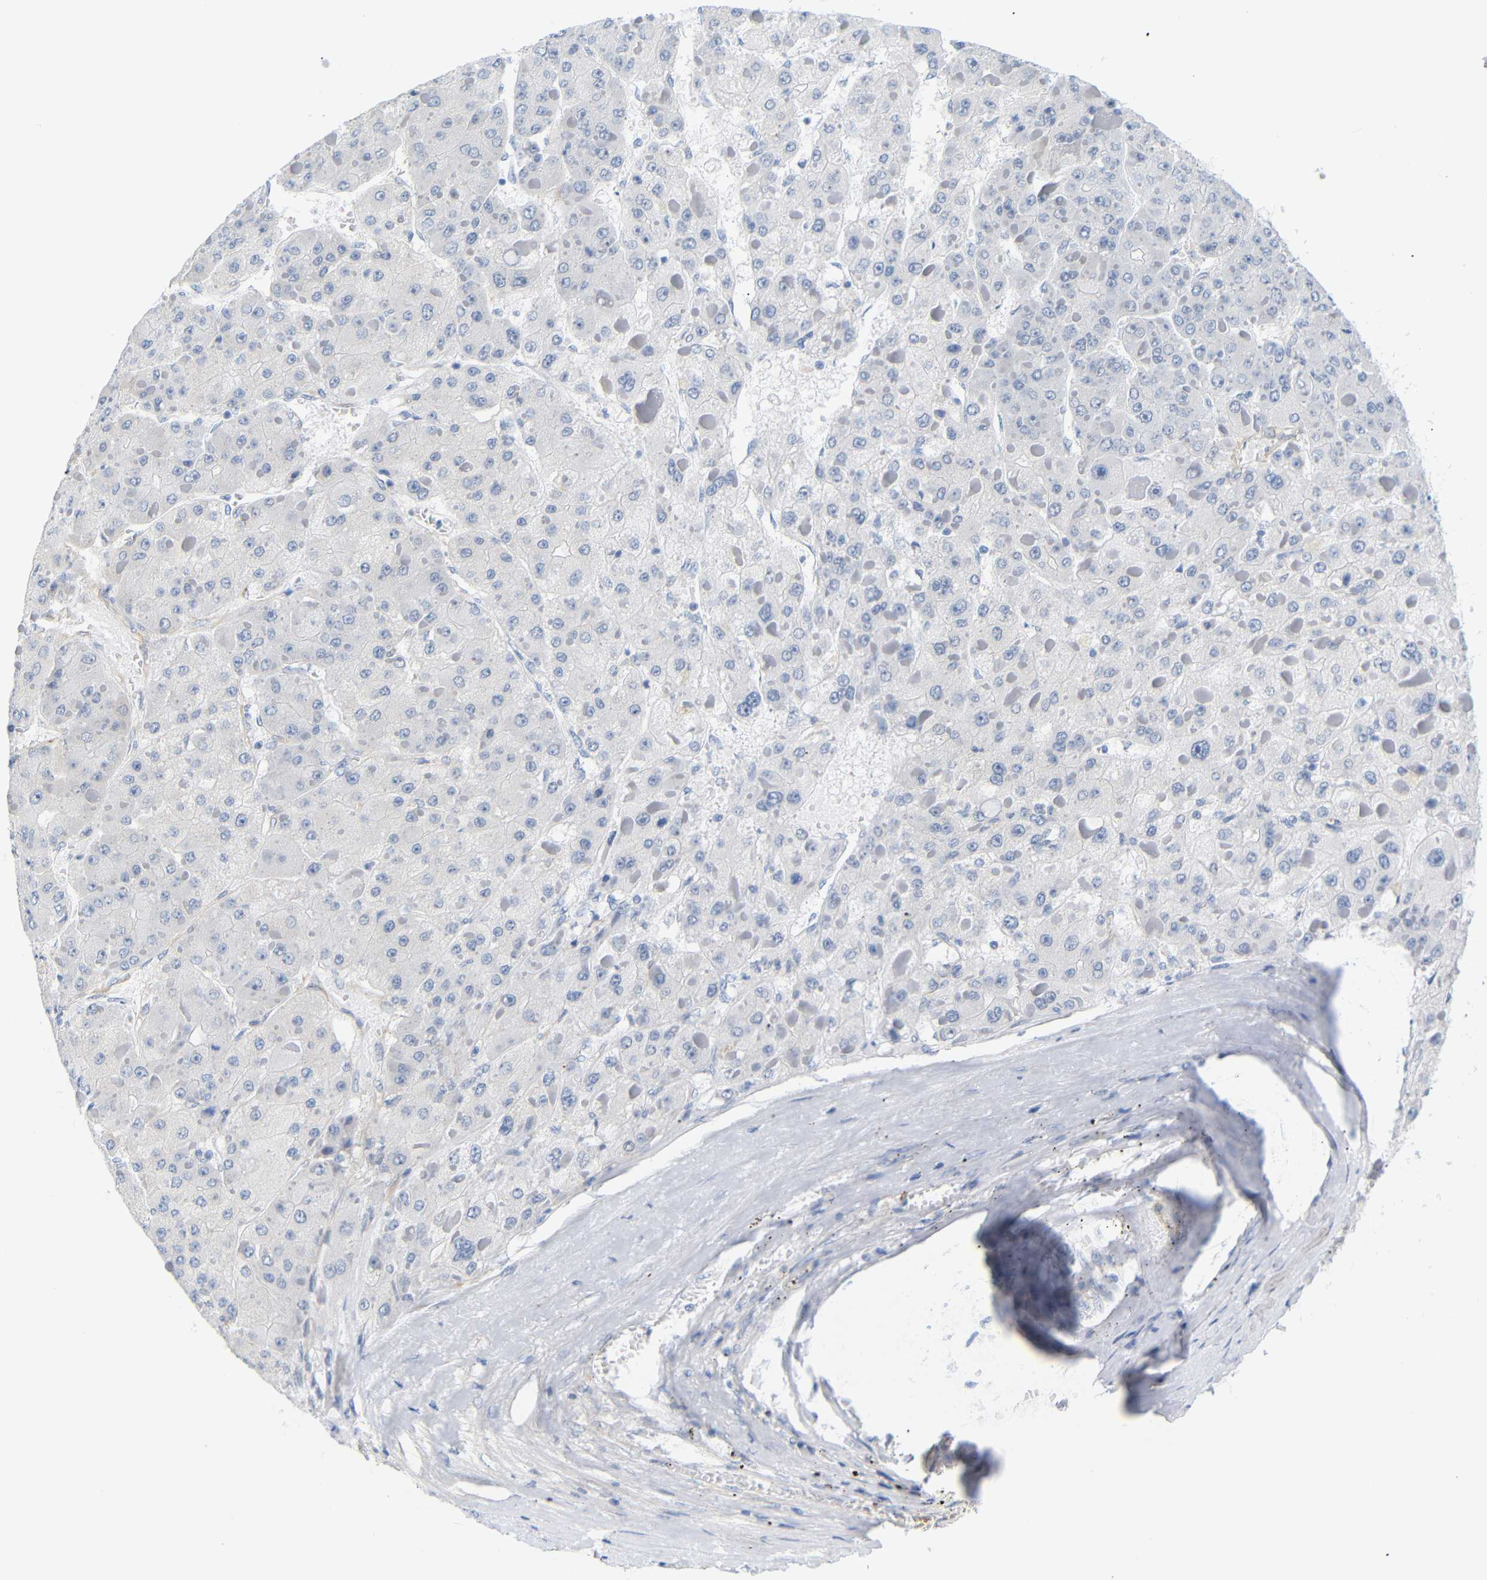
{"staining": {"intensity": "negative", "quantity": "none", "location": "none"}, "tissue": "liver cancer", "cell_type": "Tumor cells", "image_type": "cancer", "snomed": [{"axis": "morphology", "description": "Carcinoma, Hepatocellular, NOS"}, {"axis": "topography", "description": "Liver"}], "caption": "An immunohistochemistry (IHC) micrograph of liver hepatocellular carcinoma is shown. There is no staining in tumor cells of liver hepatocellular carcinoma. Nuclei are stained in blue.", "gene": "STMN3", "patient": {"sex": "female", "age": 73}}